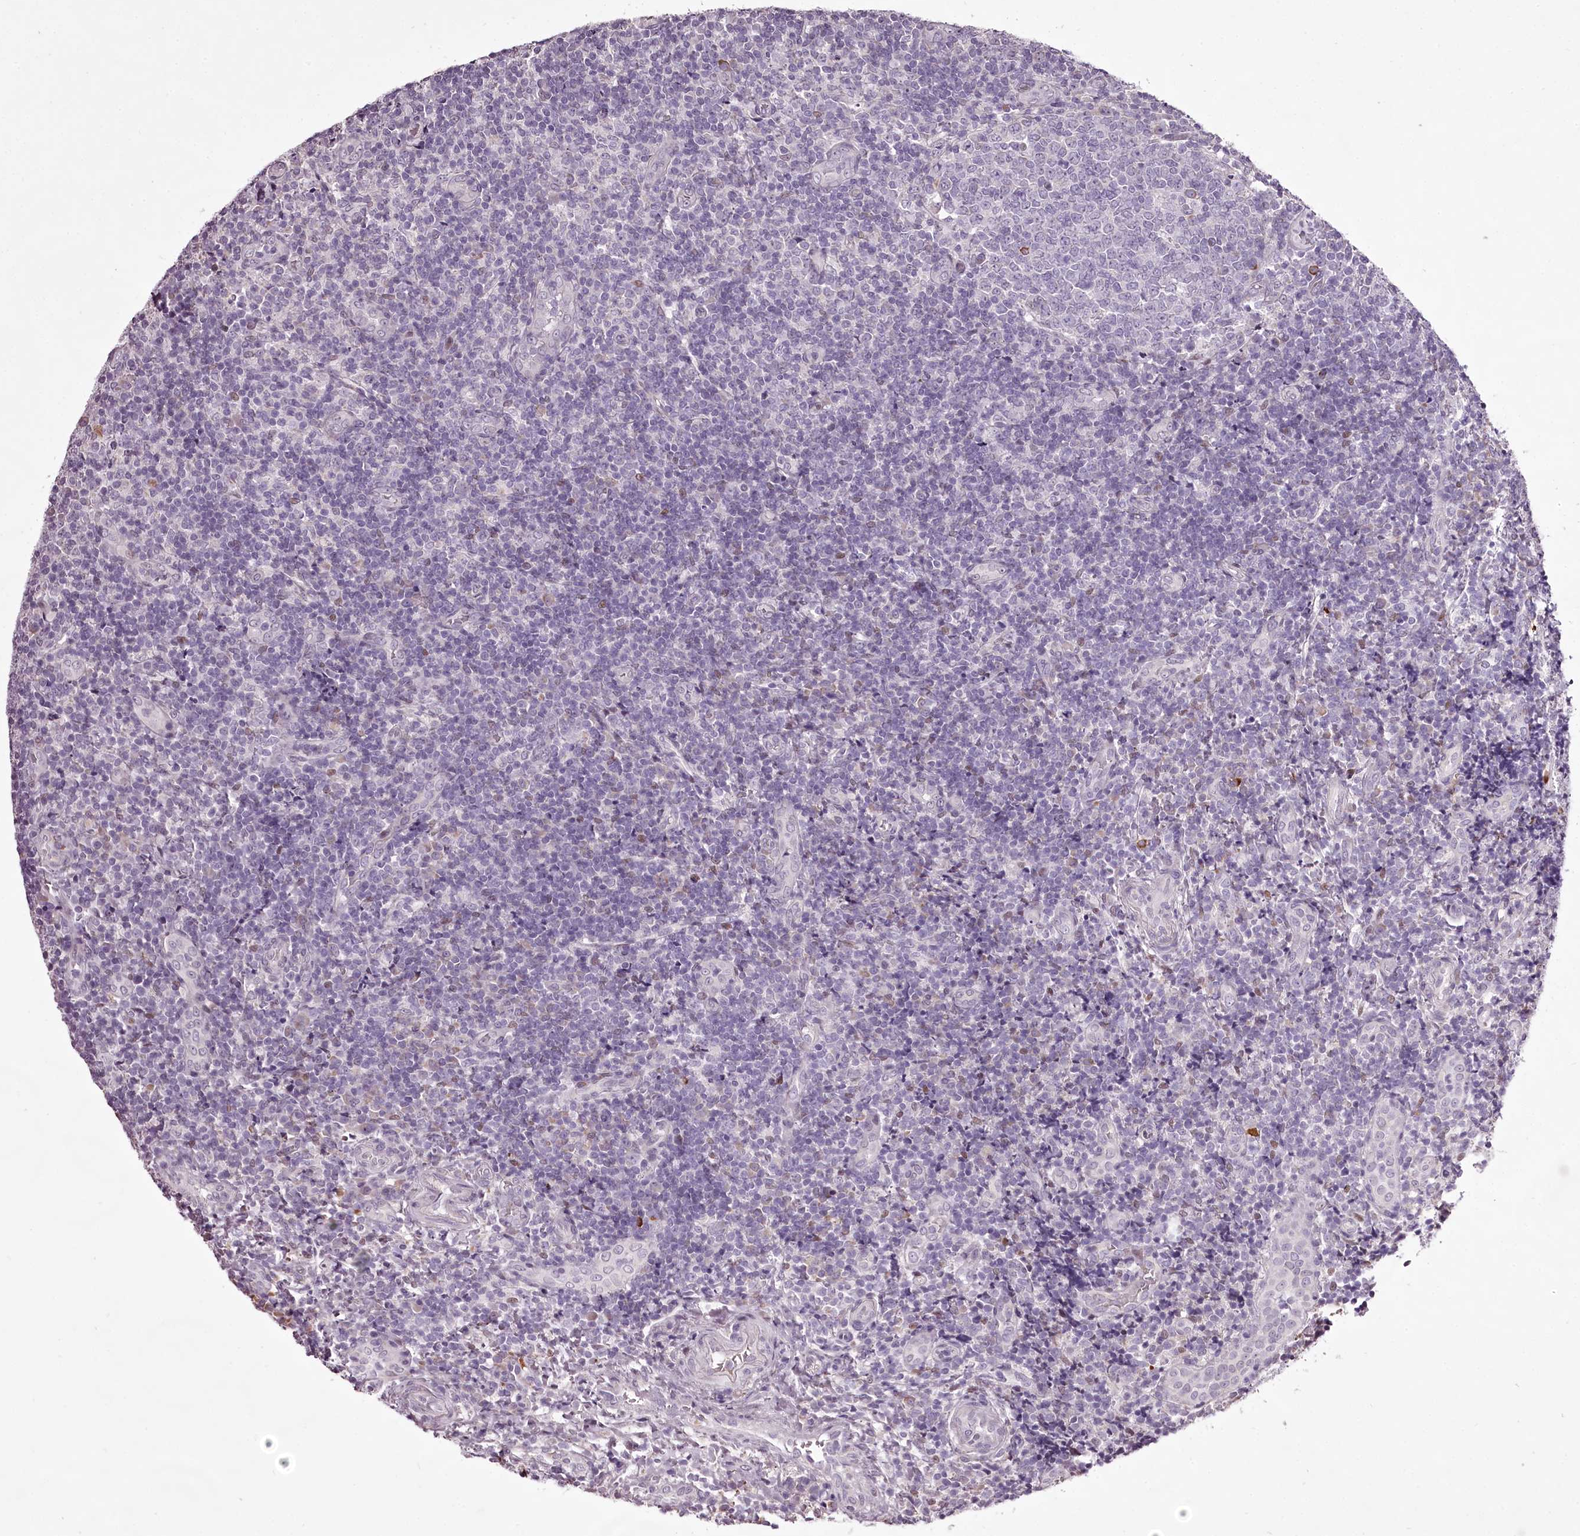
{"staining": {"intensity": "negative", "quantity": "none", "location": "none"}, "tissue": "tonsil", "cell_type": "Germinal center cells", "image_type": "normal", "snomed": [{"axis": "morphology", "description": "Normal tissue, NOS"}, {"axis": "topography", "description": "Tonsil"}], "caption": "Photomicrograph shows no significant protein staining in germinal center cells of benign tonsil.", "gene": "C1orf56", "patient": {"sex": "female", "age": 19}}